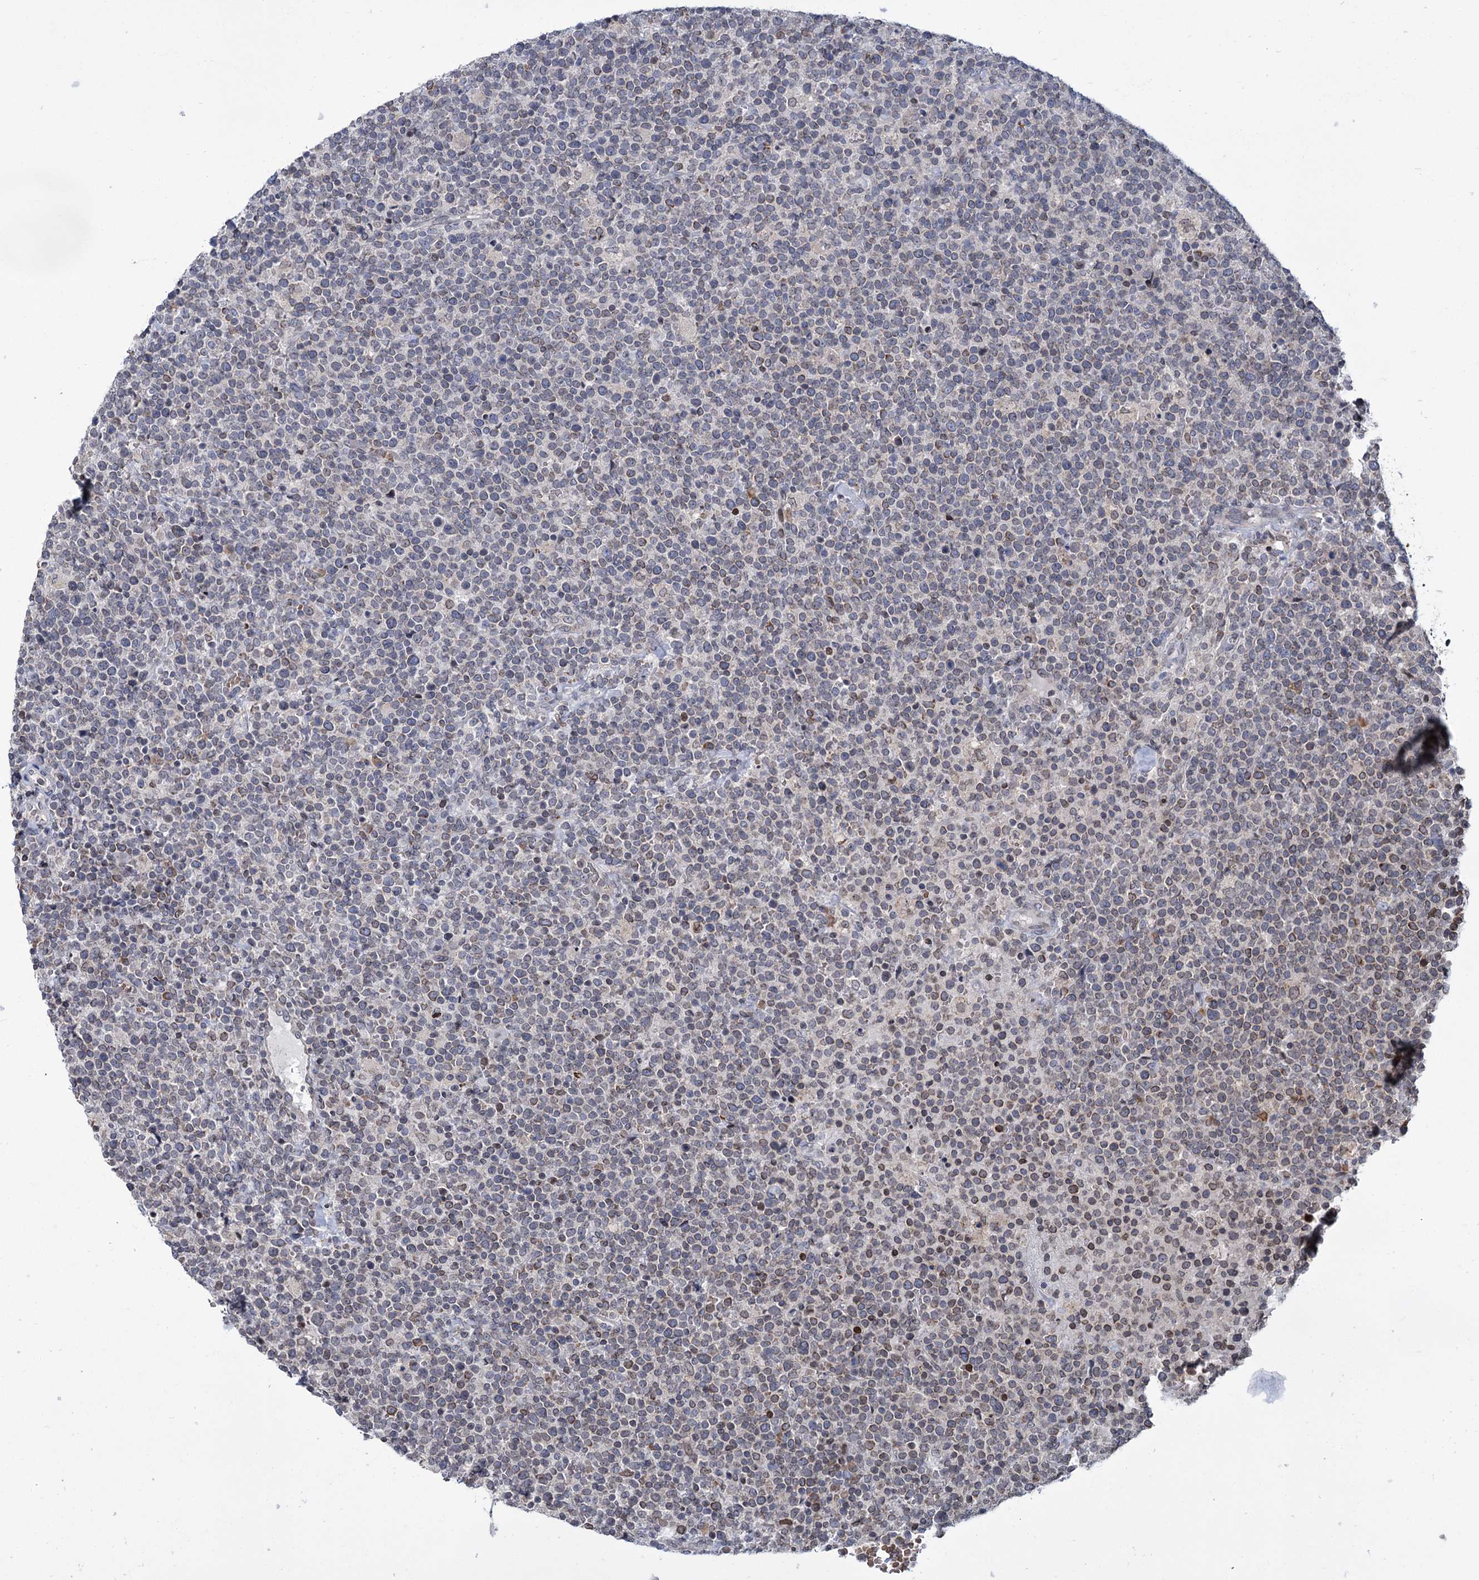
{"staining": {"intensity": "weak", "quantity": "<25%", "location": "cytoplasmic/membranous"}, "tissue": "lymphoma", "cell_type": "Tumor cells", "image_type": "cancer", "snomed": [{"axis": "morphology", "description": "Malignant lymphoma, non-Hodgkin's type, High grade"}, {"axis": "topography", "description": "Lymph node"}], "caption": "Immunohistochemical staining of high-grade malignant lymphoma, non-Hodgkin's type reveals no significant staining in tumor cells. (DAB immunohistochemistry (IHC) visualized using brightfield microscopy, high magnification).", "gene": "CFAP46", "patient": {"sex": "male", "age": 61}}